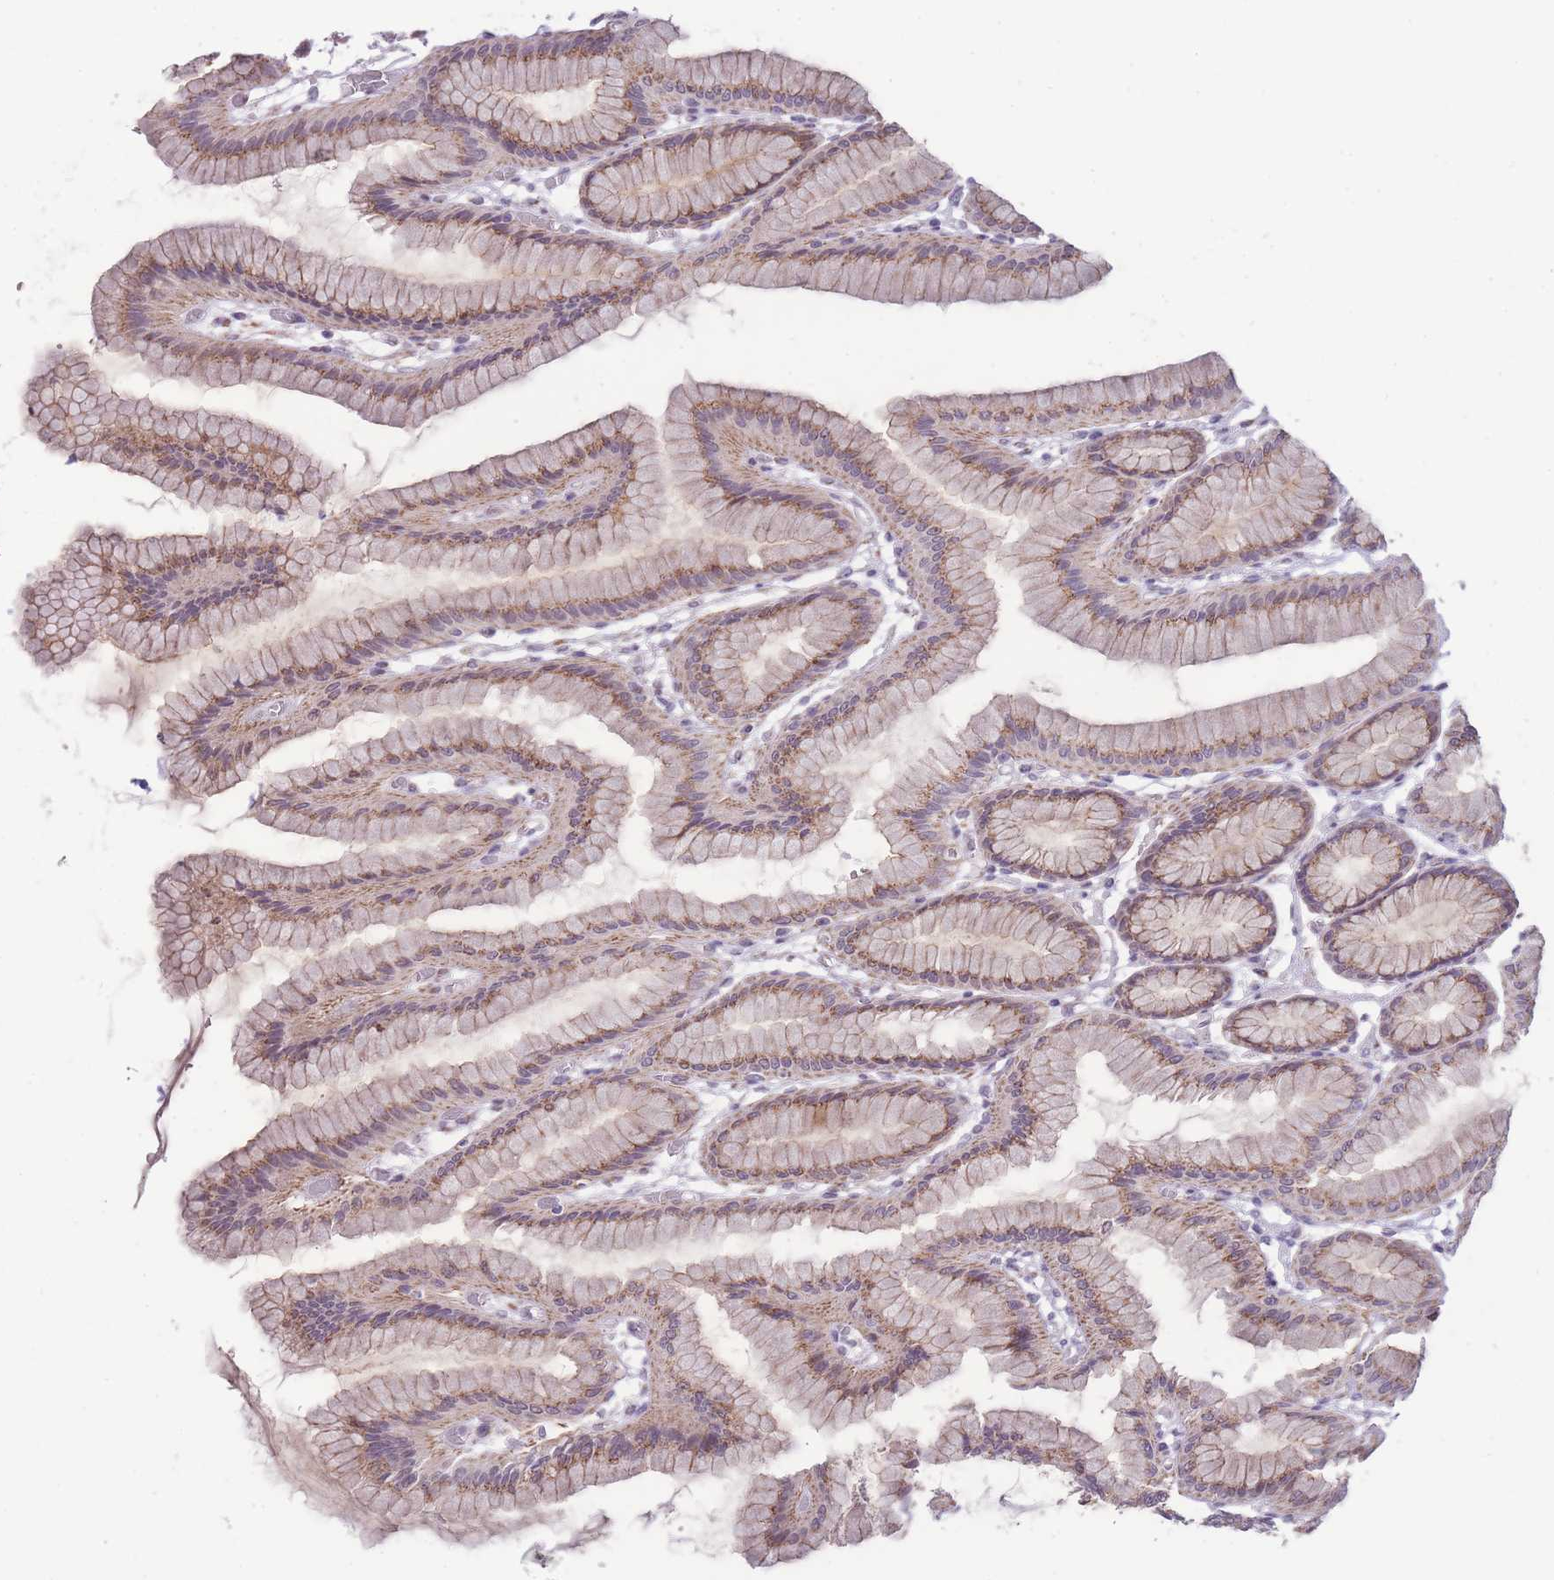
{"staining": {"intensity": "moderate", "quantity": ">75%", "location": "cytoplasmic/membranous"}, "tissue": "stomach", "cell_type": "Glandular cells", "image_type": "normal", "snomed": [{"axis": "morphology", "description": "Normal tissue, NOS"}, {"axis": "morphology", "description": "Adenocarcinoma, NOS"}, {"axis": "morphology", "description": "Adenocarcinoma, High grade"}, {"axis": "topography", "description": "Stomach, upper"}, {"axis": "topography", "description": "Stomach"}], "caption": "Brown immunohistochemical staining in normal human stomach displays moderate cytoplasmic/membranous staining in about >75% of glandular cells.", "gene": "NELL1", "patient": {"sex": "female", "age": 65}}